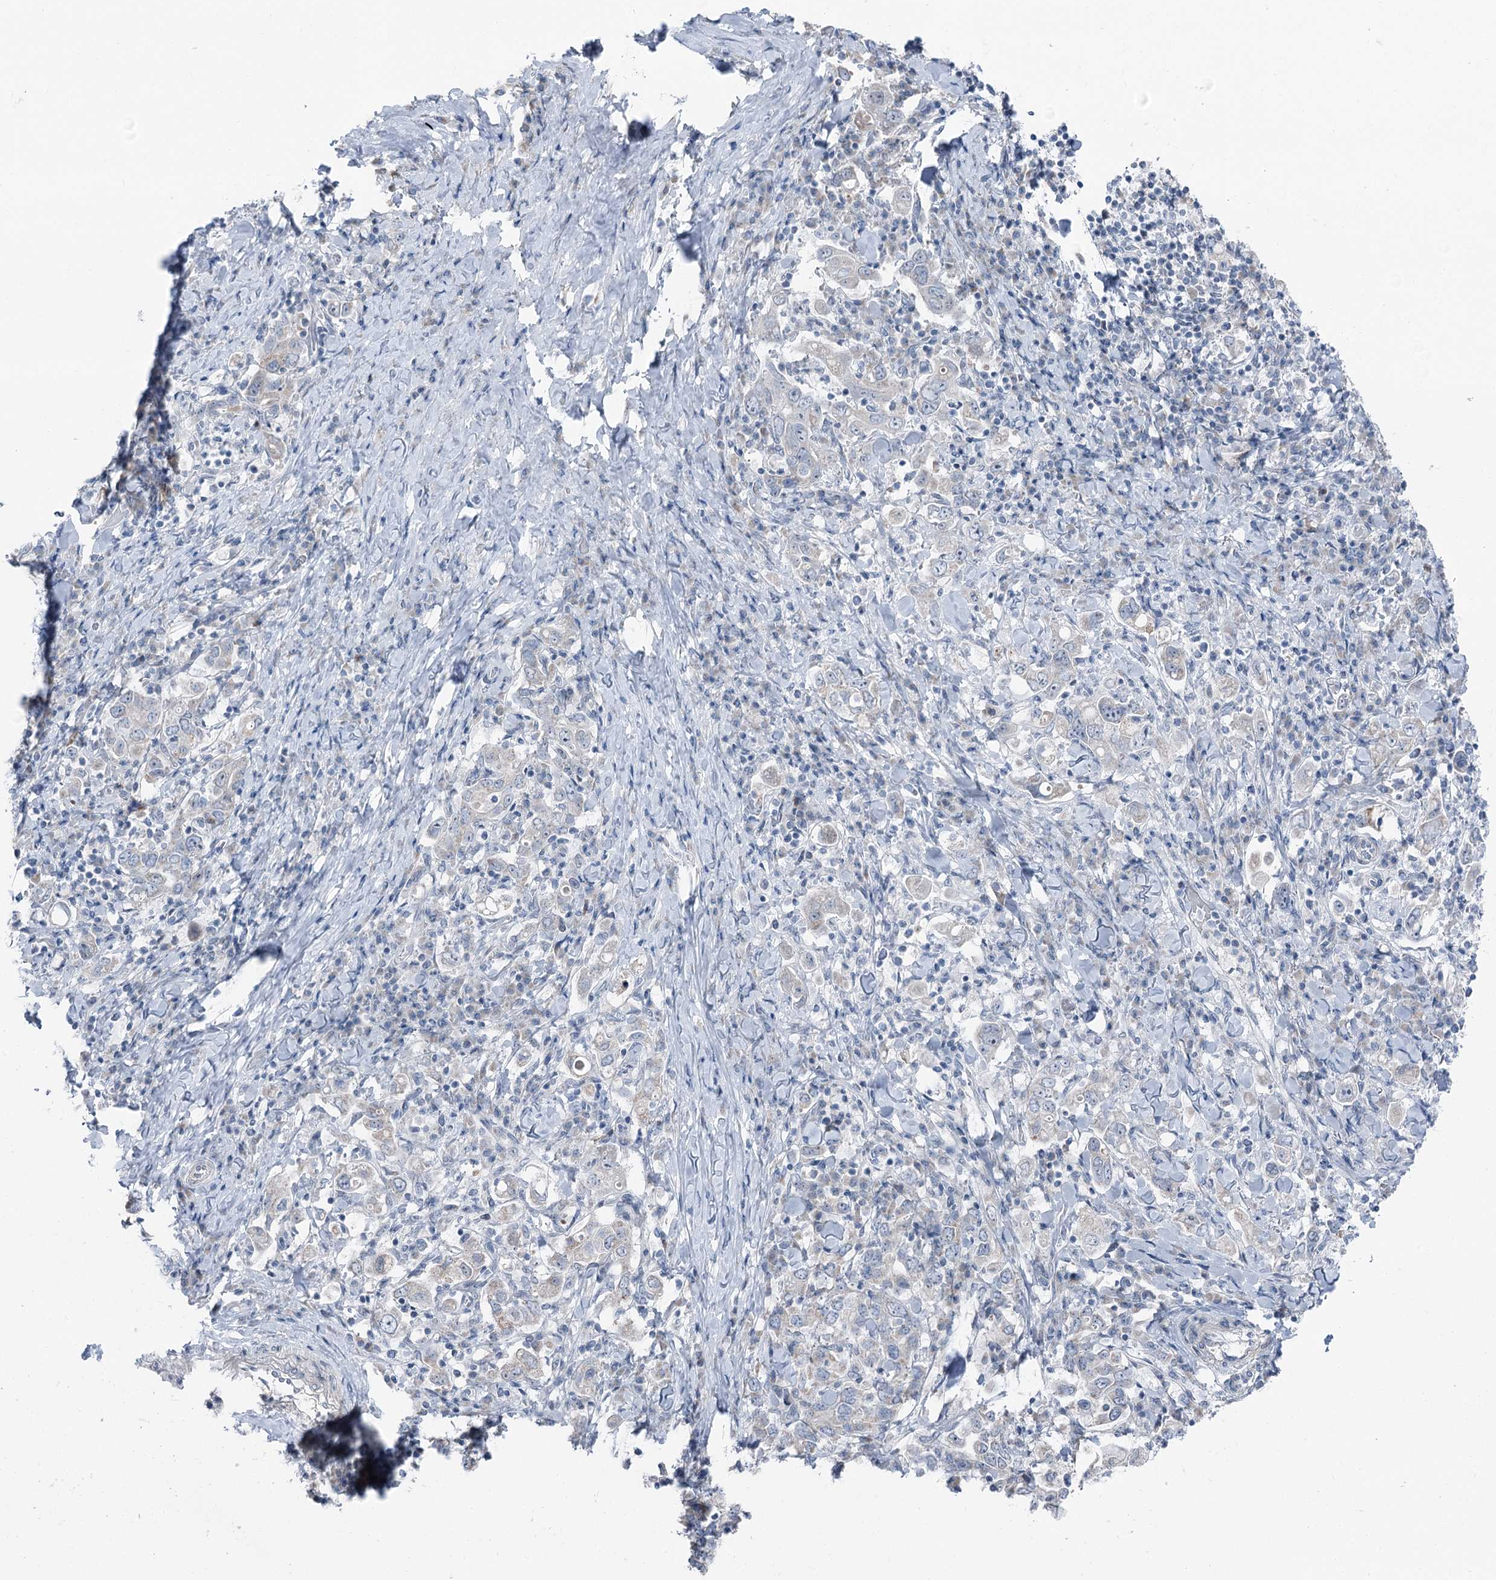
{"staining": {"intensity": "negative", "quantity": "none", "location": "none"}, "tissue": "stomach cancer", "cell_type": "Tumor cells", "image_type": "cancer", "snomed": [{"axis": "morphology", "description": "Adenocarcinoma, NOS"}, {"axis": "topography", "description": "Stomach, upper"}], "caption": "High magnification brightfield microscopy of adenocarcinoma (stomach) stained with DAB (3,3'-diaminobenzidine) (brown) and counterstained with hematoxylin (blue): tumor cells show no significant positivity.", "gene": "STEEP1", "patient": {"sex": "male", "age": 62}}